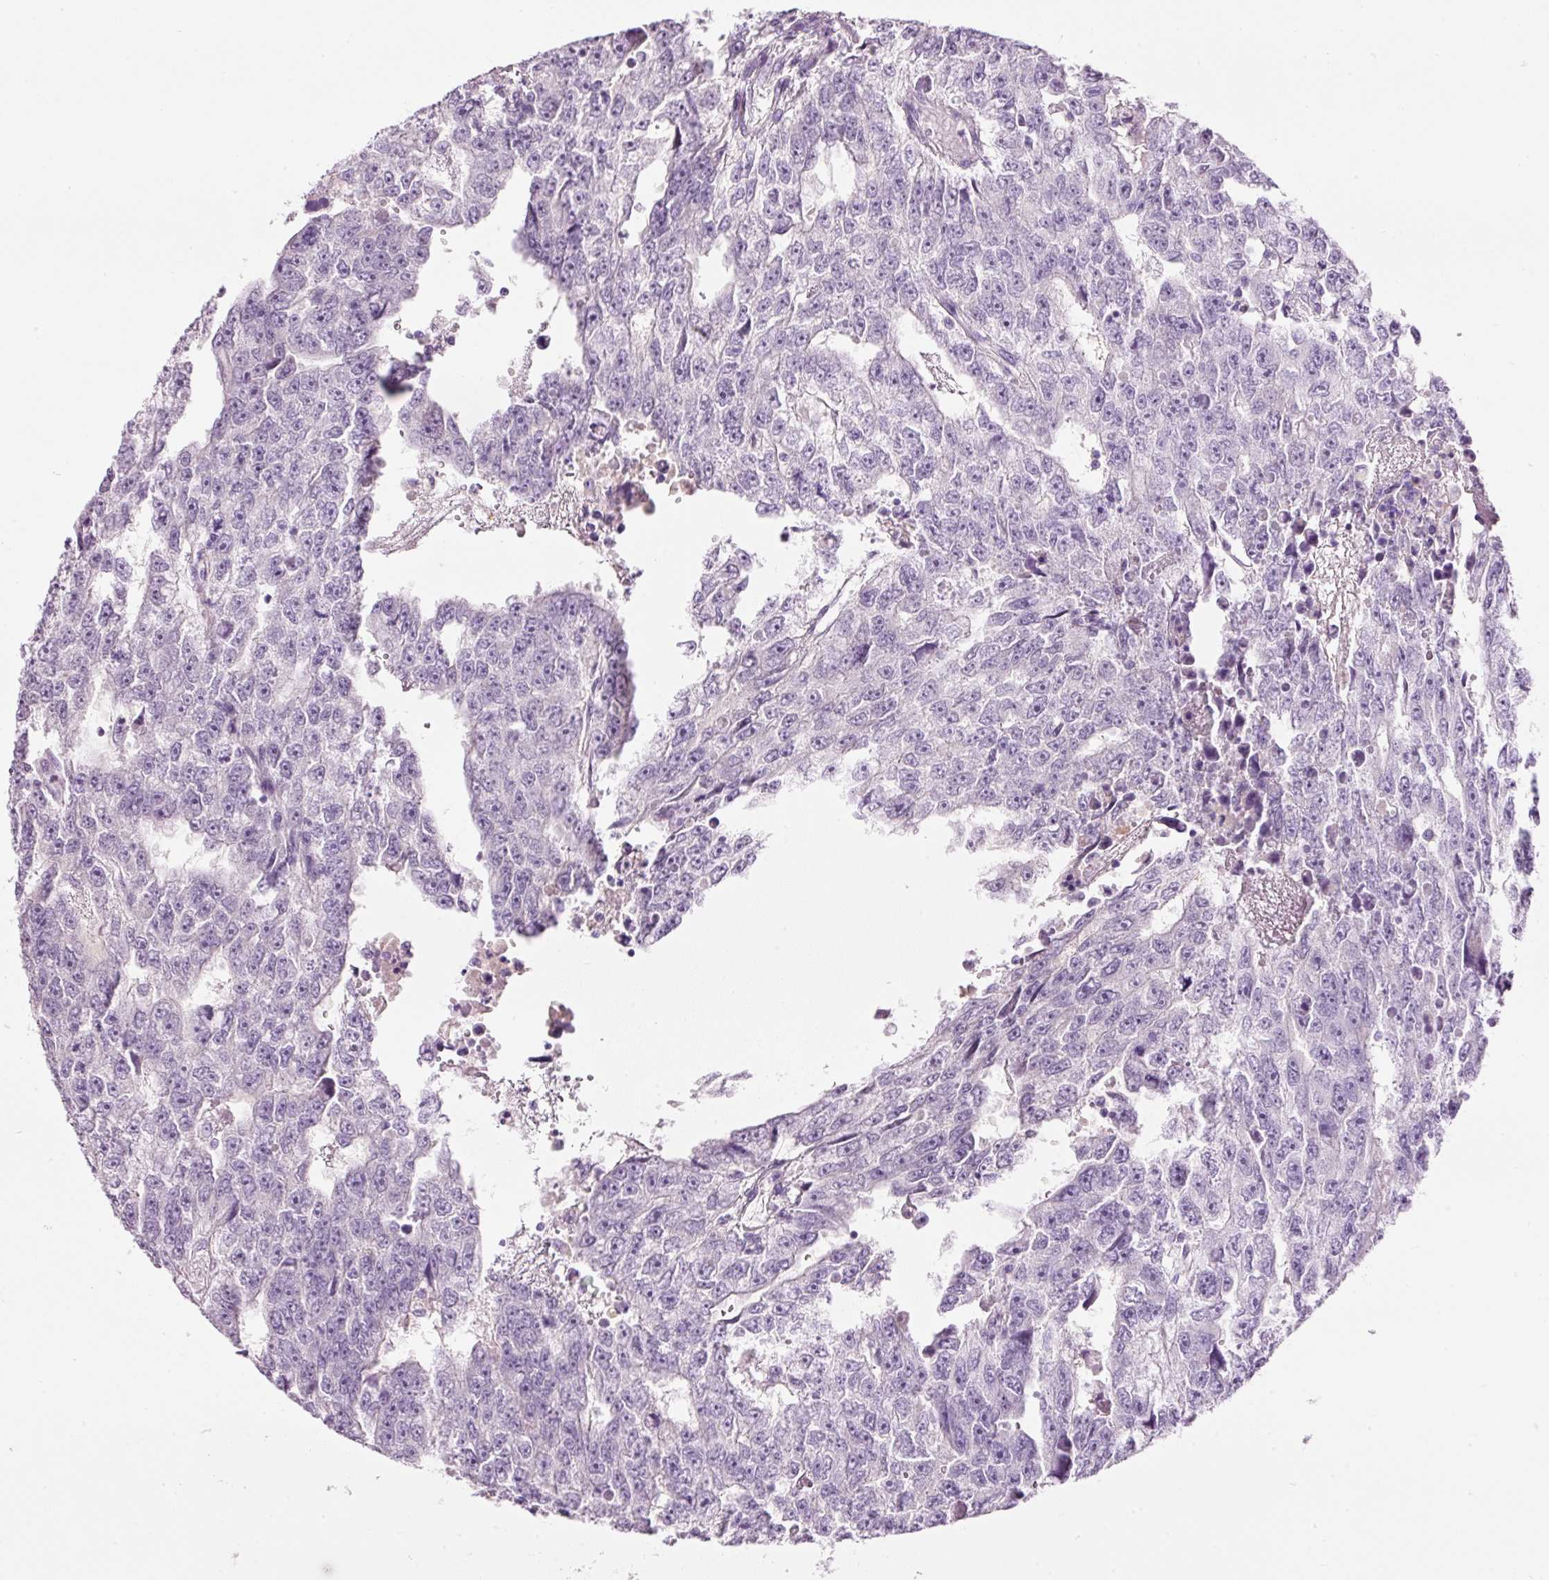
{"staining": {"intensity": "negative", "quantity": "none", "location": "none"}, "tissue": "testis cancer", "cell_type": "Tumor cells", "image_type": "cancer", "snomed": [{"axis": "morphology", "description": "Carcinoma, Embryonal, NOS"}, {"axis": "topography", "description": "Testis"}], "caption": "A high-resolution image shows immunohistochemistry (IHC) staining of testis cancer (embryonal carcinoma), which demonstrates no significant staining in tumor cells.", "gene": "MFAP4", "patient": {"sex": "male", "age": 20}}